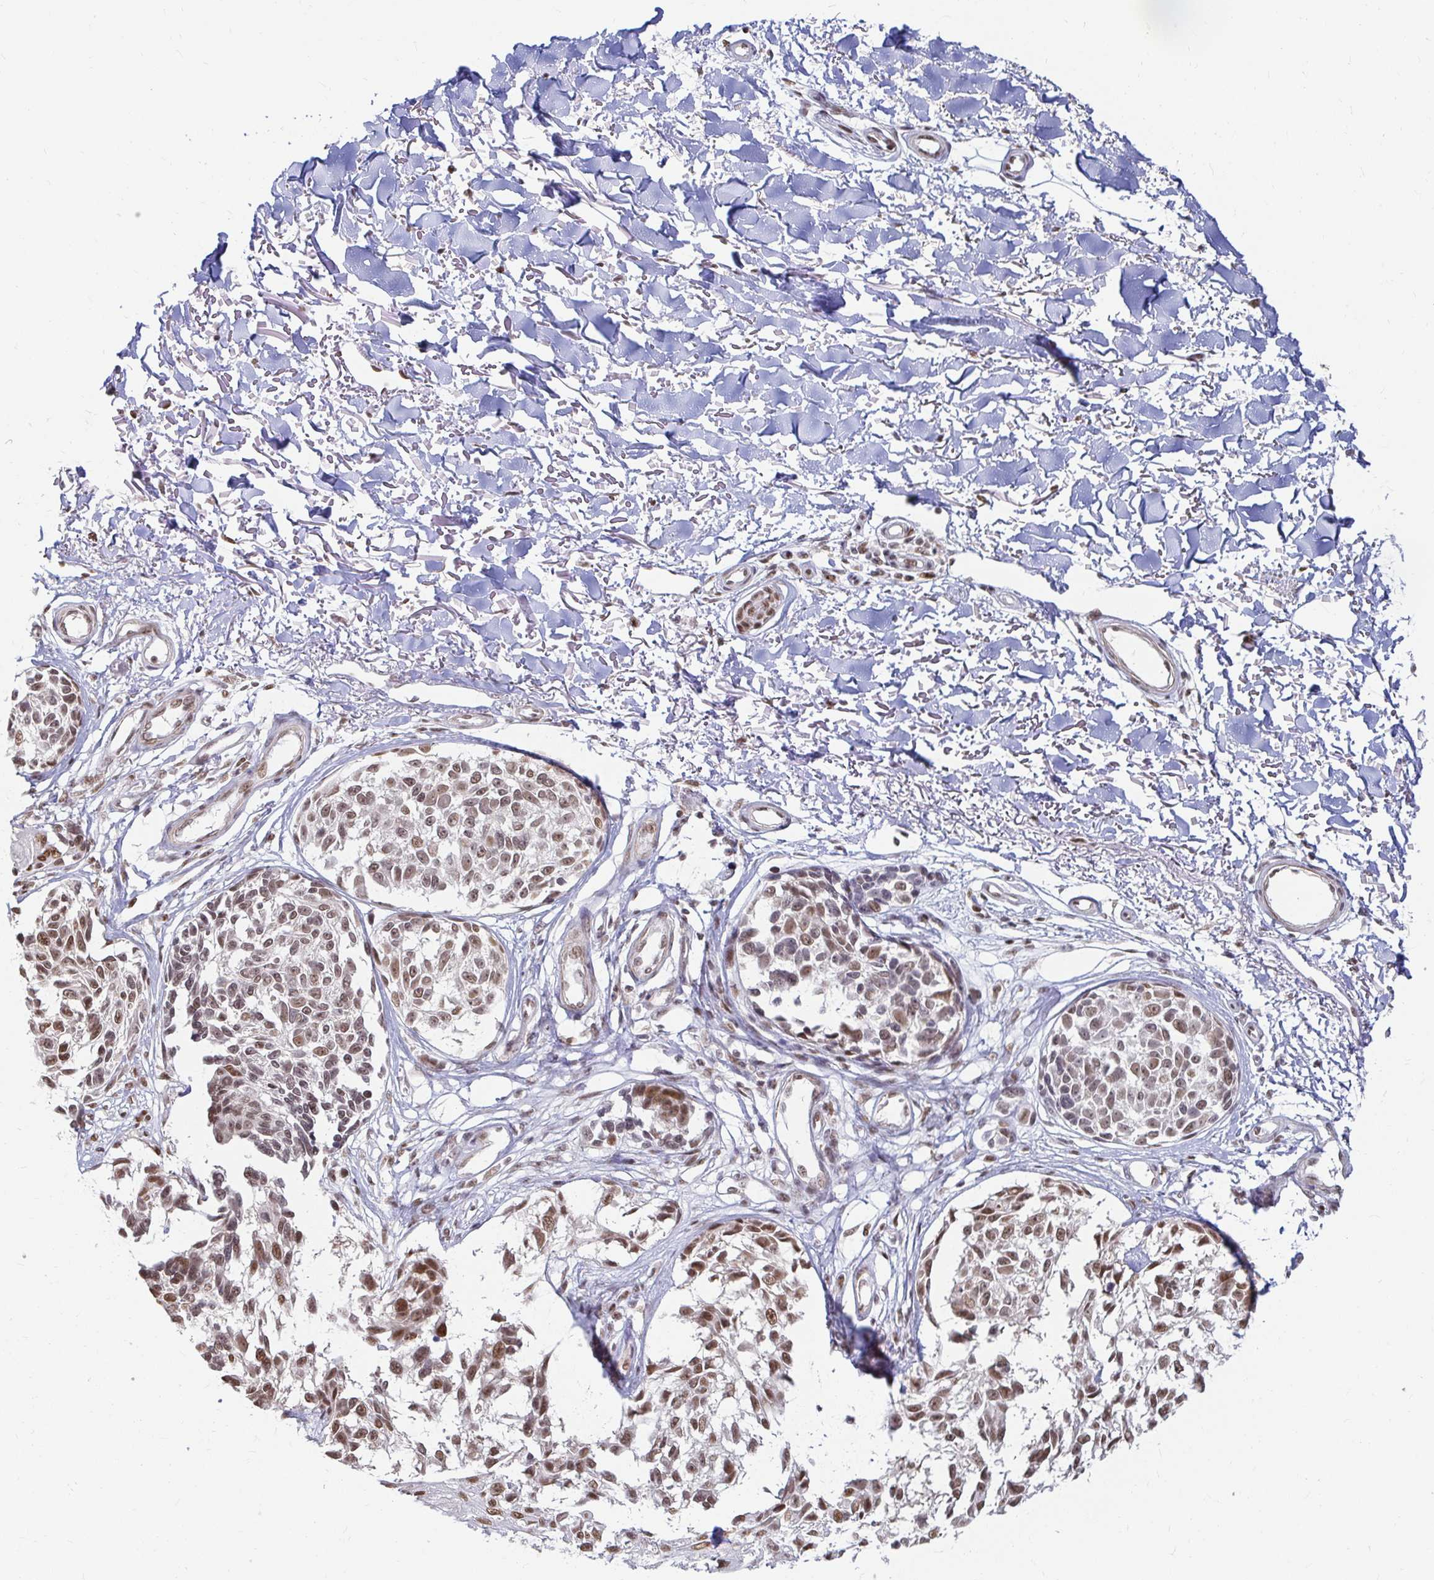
{"staining": {"intensity": "moderate", "quantity": ">75%", "location": "nuclear"}, "tissue": "melanoma", "cell_type": "Tumor cells", "image_type": "cancer", "snomed": [{"axis": "morphology", "description": "Malignant melanoma, NOS"}, {"axis": "topography", "description": "Skin"}], "caption": "This is a photomicrograph of IHC staining of melanoma, which shows moderate positivity in the nuclear of tumor cells.", "gene": "HNRNPU", "patient": {"sex": "male", "age": 73}}